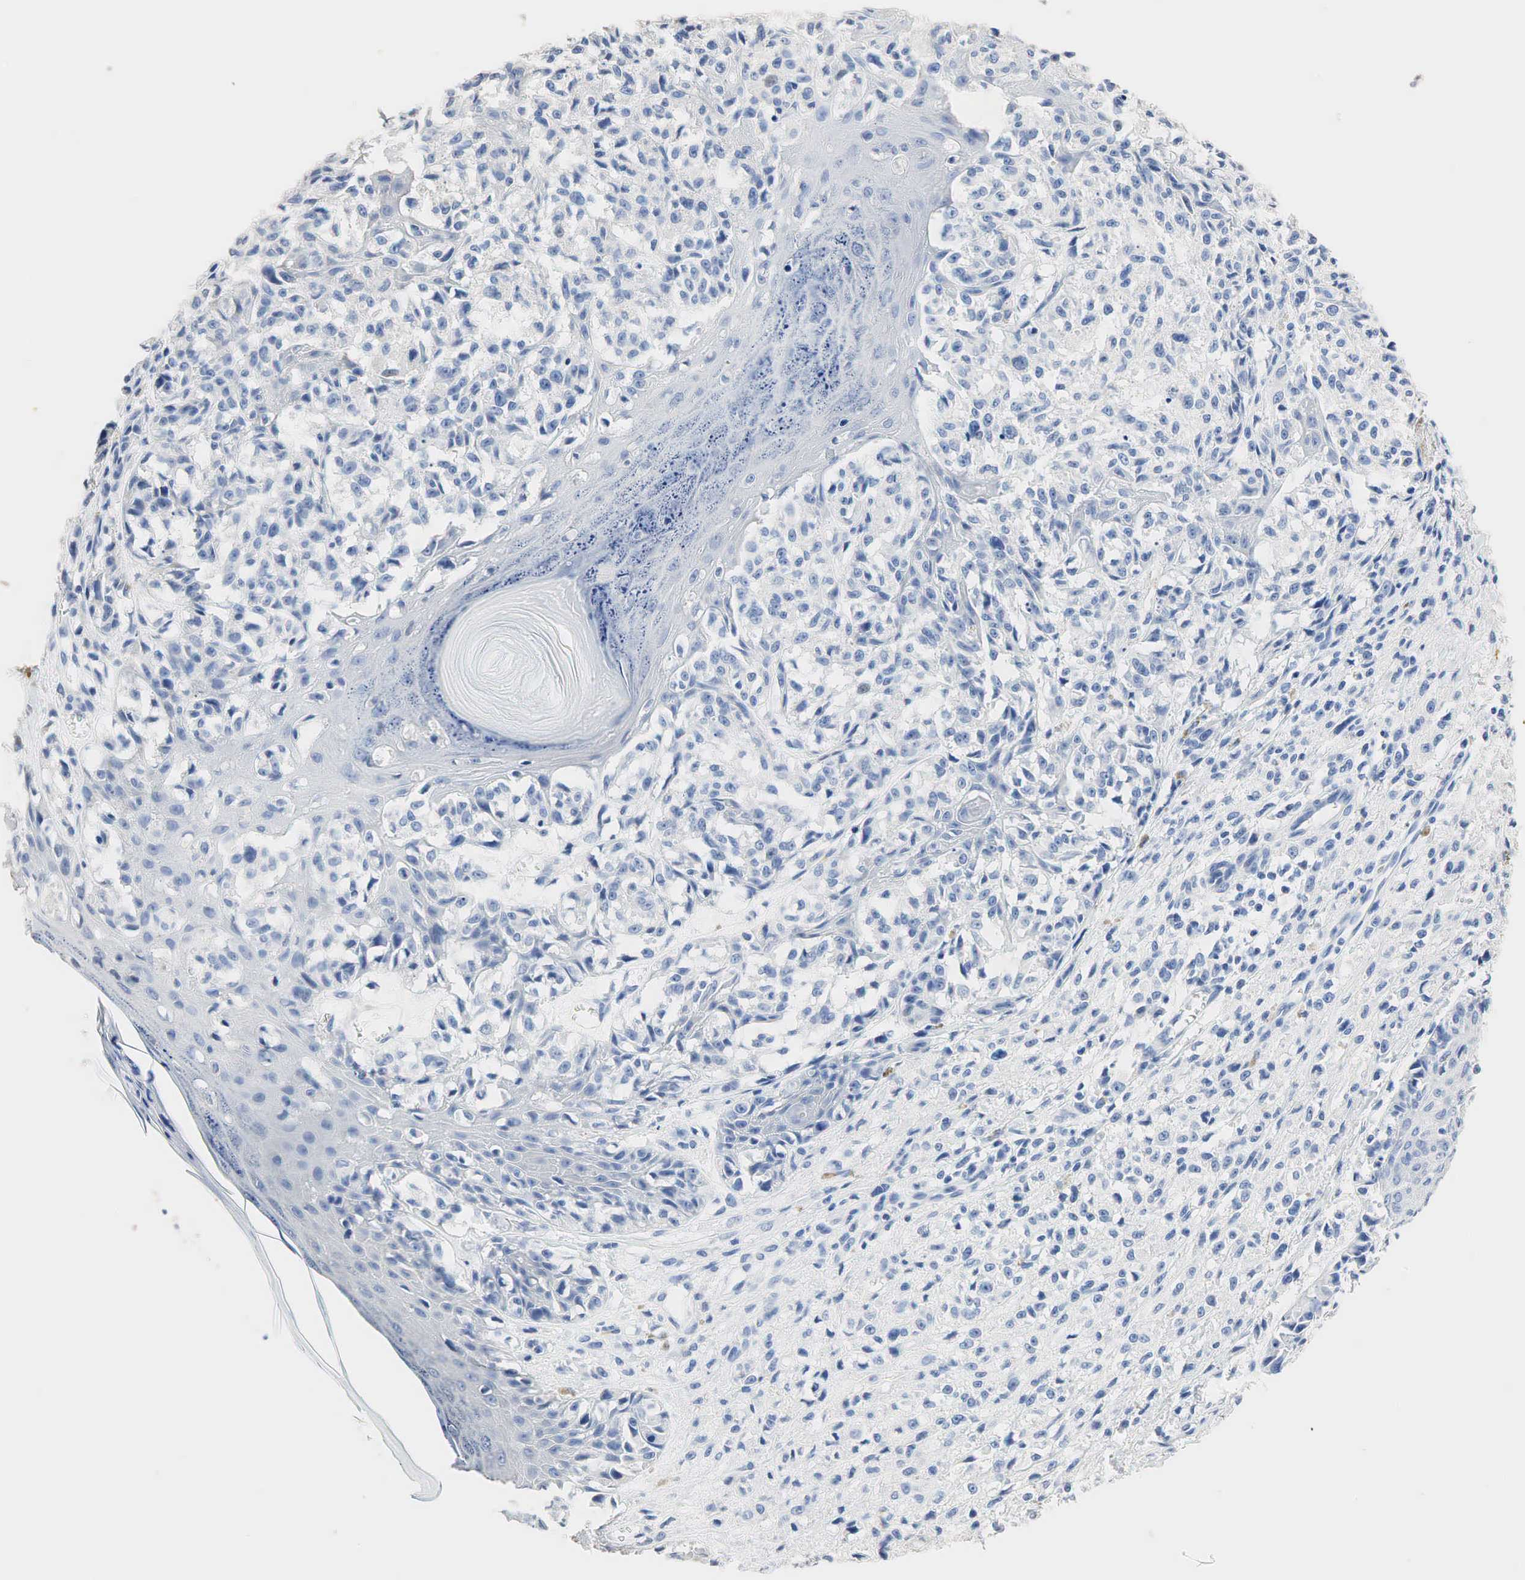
{"staining": {"intensity": "negative", "quantity": "none", "location": "none"}, "tissue": "melanoma", "cell_type": "Tumor cells", "image_type": "cancer", "snomed": [{"axis": "morphology", "description": "Malignant melanoma, NOS"}, {"axis": "topography", "description": "Skin"}], "caption": "DAB (3,3'-diaminobenzidine) immunohistochemical staining of human melanoma shows no significant expression in tumor cells.", "gene": "SST", "patient": {"sex": "male", "age": 80}}